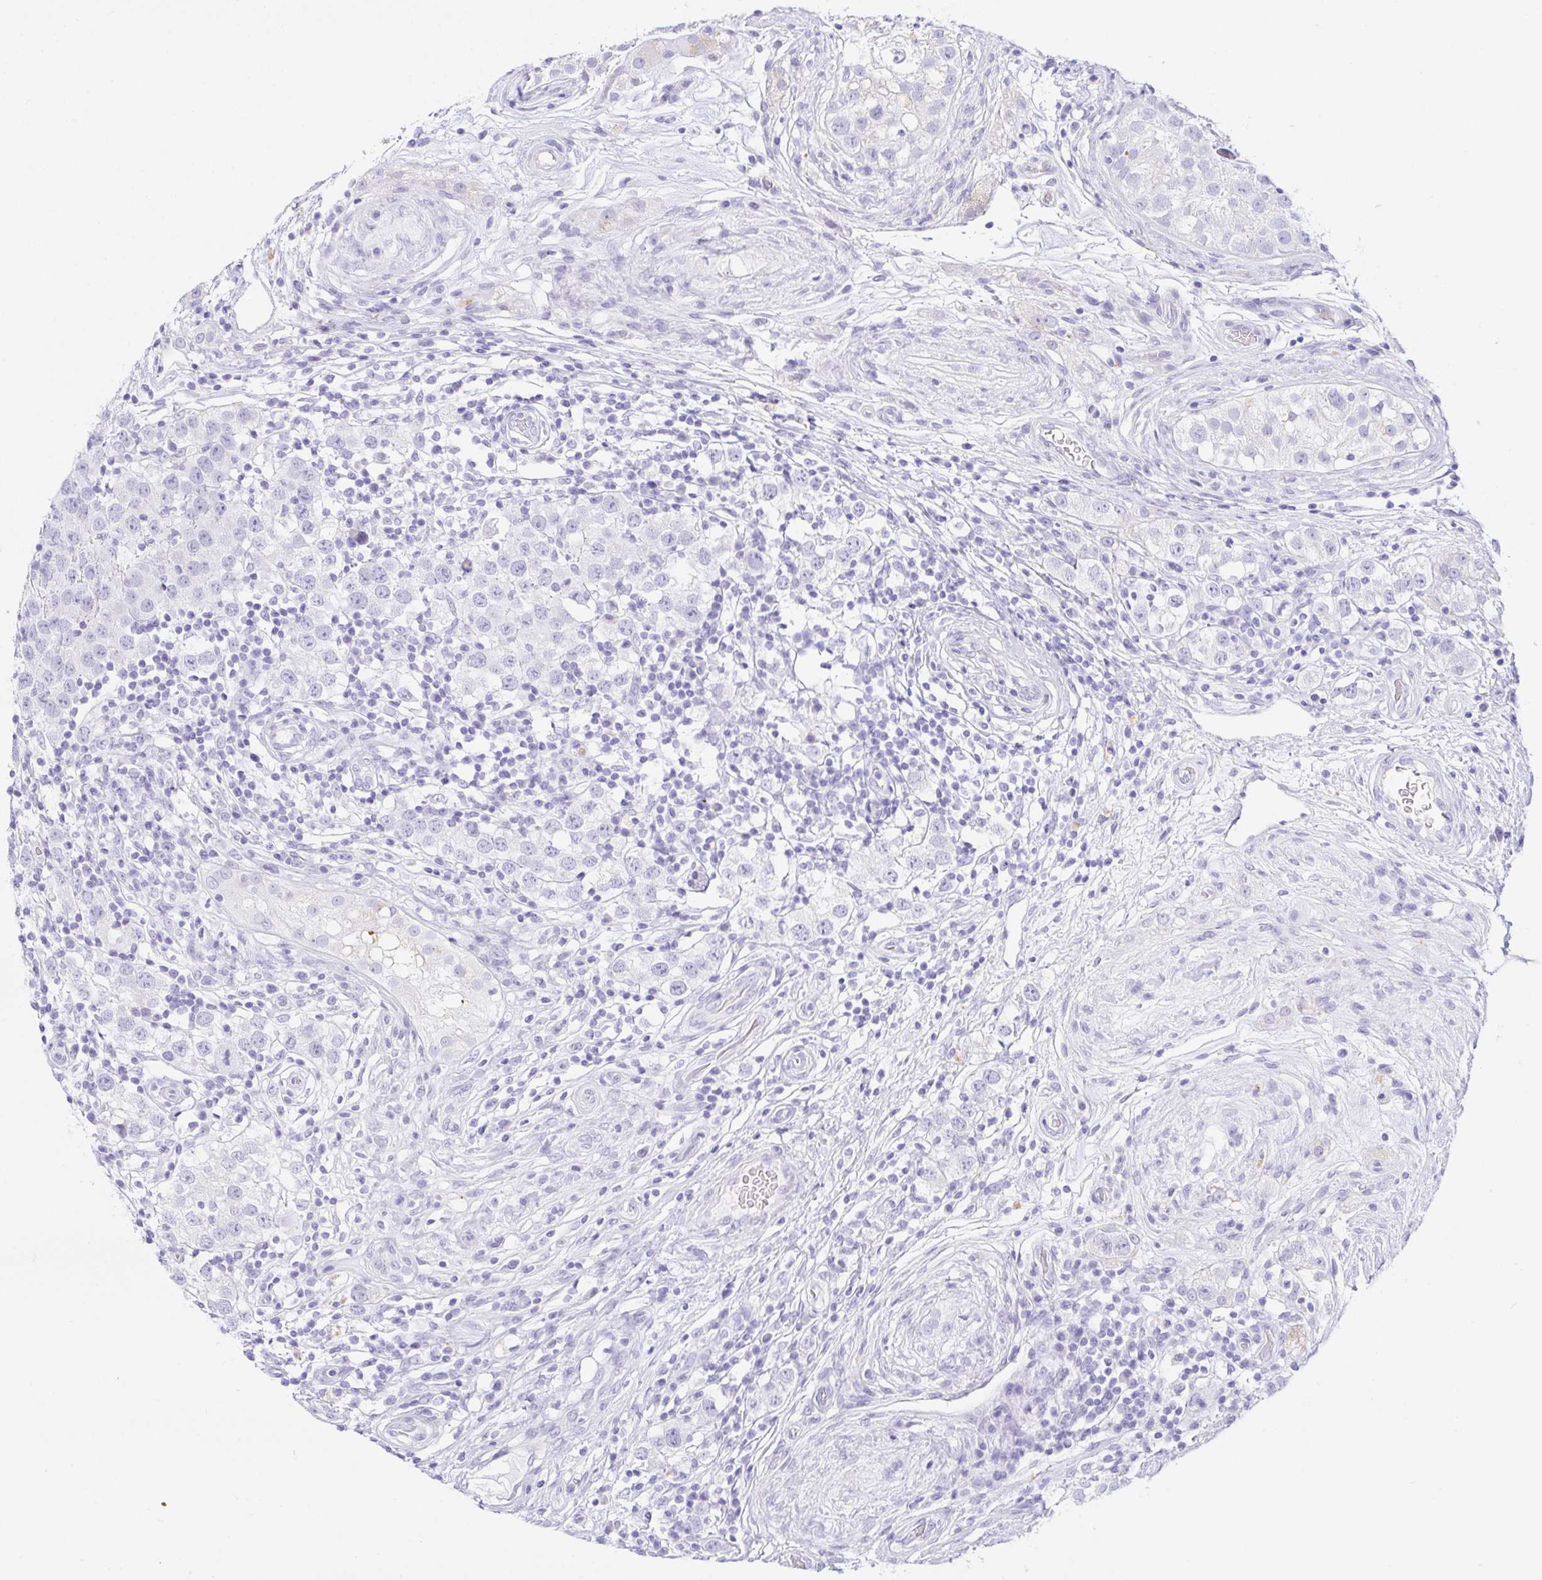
{"staining": {"intensity": "negative", "quantity": "none", "location": "none"}, "tissue": "testis cancer", "cell_type": "Tumor cells", "image_type": "cancer", "snomed": [{"axis": "morphology", "description": "Seminoma, NOS"}, {"axis": "topography", "description": "Testis"}], "caption": "Tumor cells show no significant protein staining in testis cancer. Brightfield microscopy of immunohistochemistry (IHC) stained with DAB (brown) and hematoxylin (blue), captured at high magnification.", "gene": "PAX8", "patient": {"sex": "male", "age": 34}}